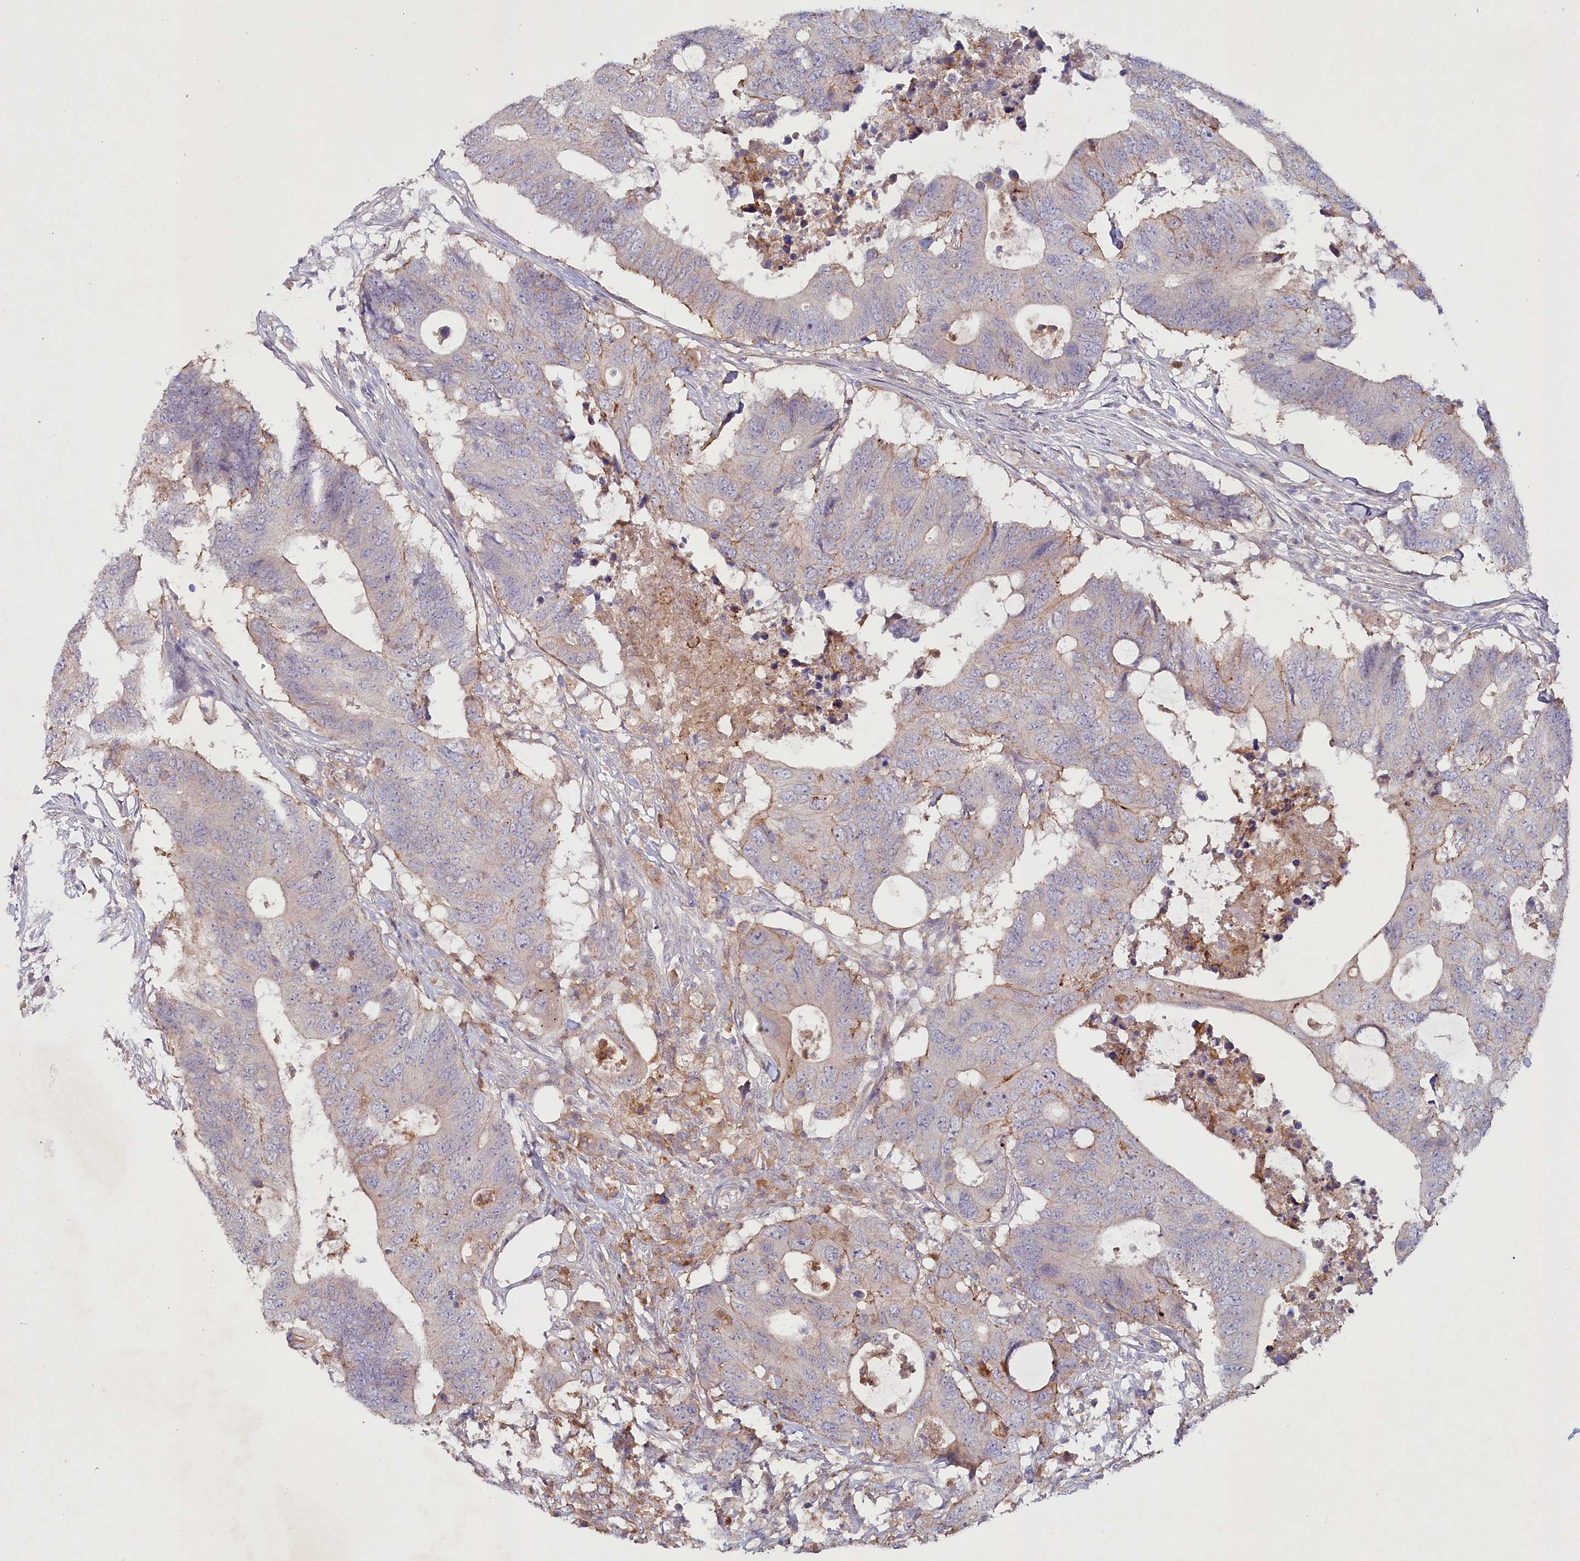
{"staining": {"intensity": "weak", "quantity": "<25%", "location": "cytoplasmic/membranous"}, "tissue": "colorectal cancer", "cell_type": "Tumor cells", "image_type": "cancer", "snomed": [{"axis": "morphology", "description": "Adenocarcinoma, NOS"}, {"axis": "topography", "description": "Colon"}], "caption": "DAB (3,3'-diaminobenzidine) immunohistochemical staining of colorectal adenocarcinoma demonstrates no significant staining in tumor cells. Nuclei are stained in blue.", "gene": "ALDH3B1", "patient": {"sex": "male", "age": 71}}